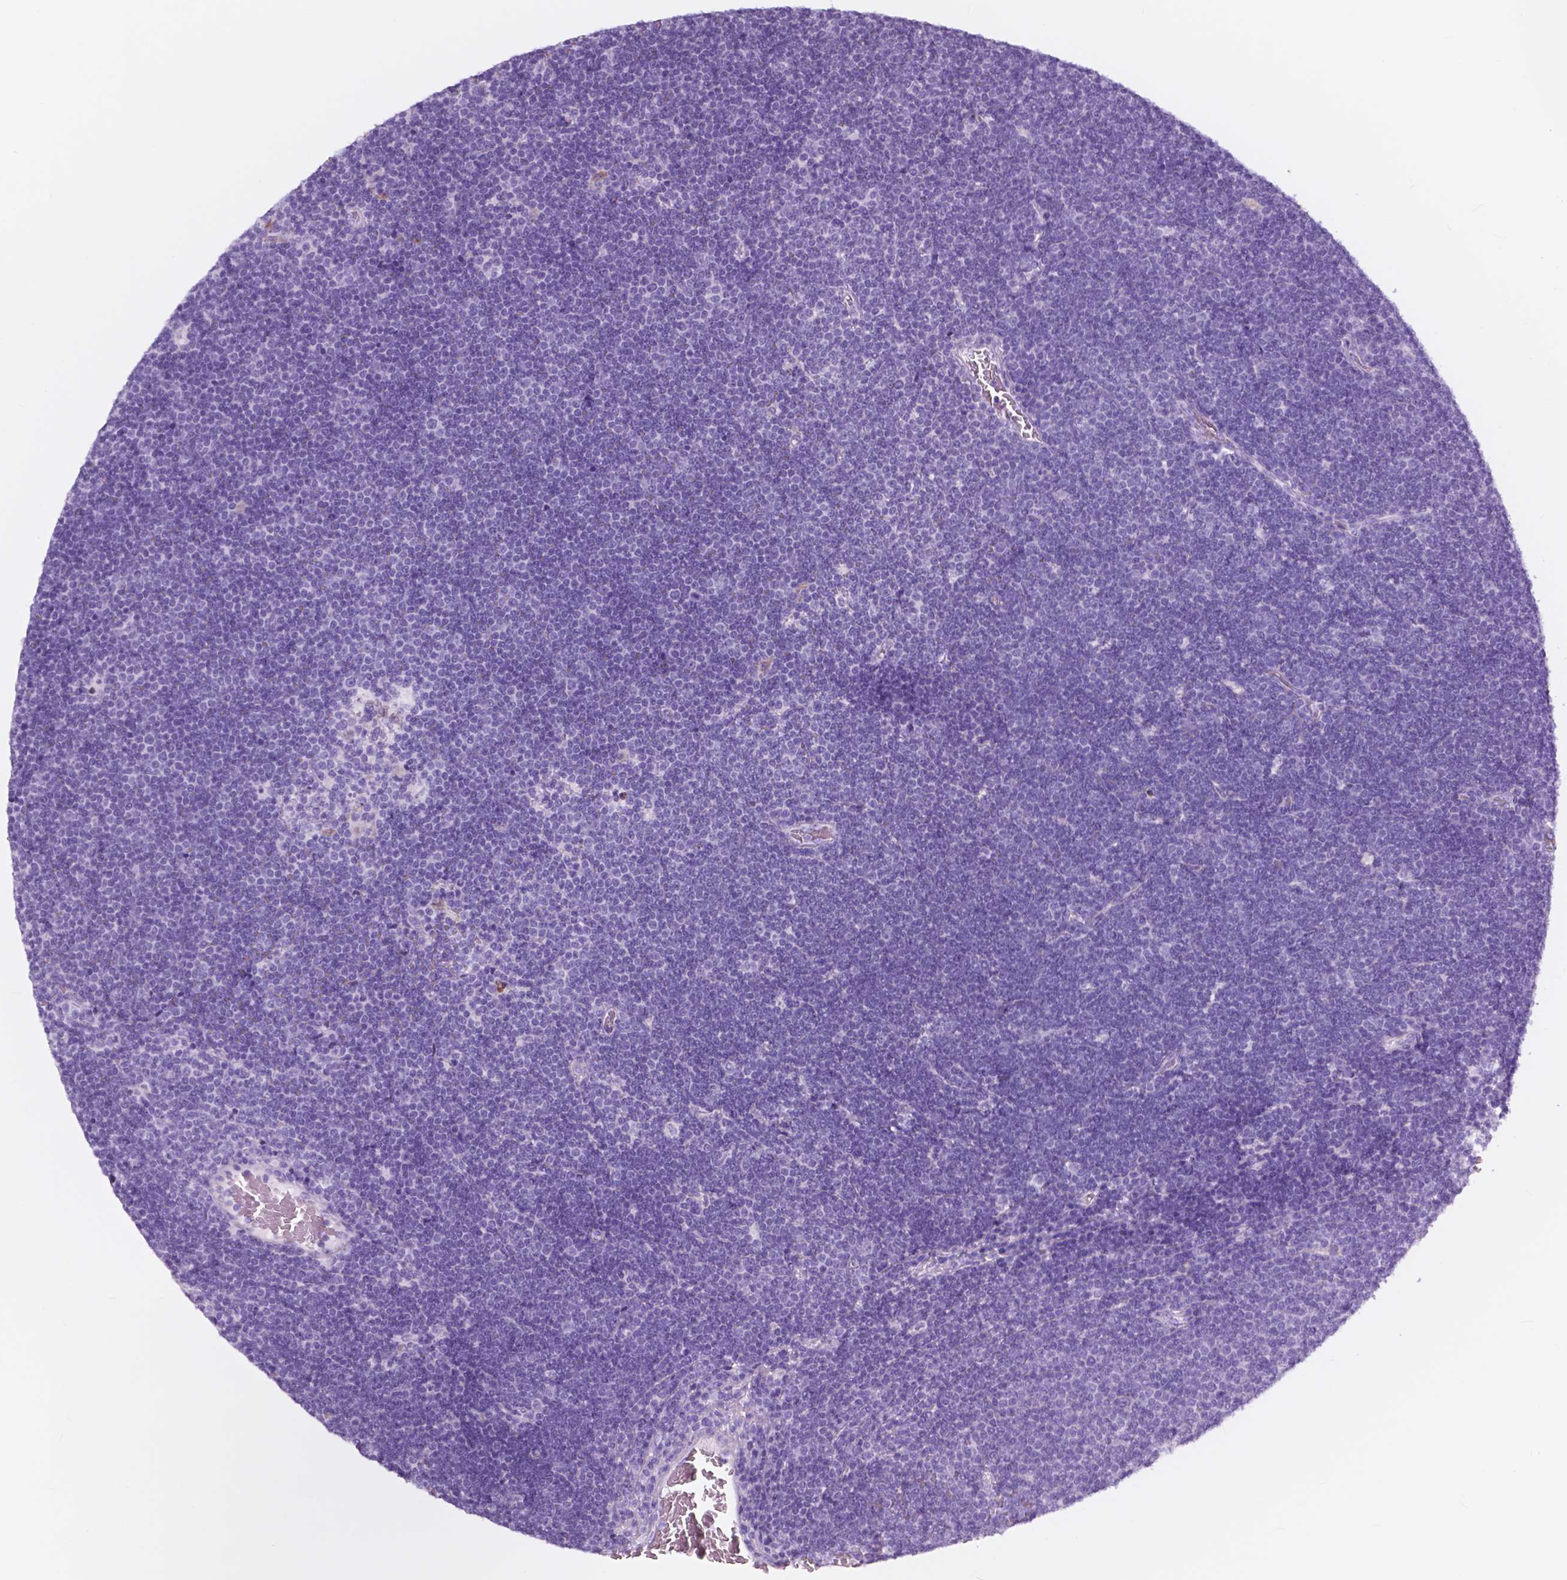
{"staining": {"intensity": "negative", "quantity": "none", "location": "none"}, "tissue": "lymphoma", "cell_type": "Tumor cells", "image_type": "cancer", "snomed": [{"axis": "morphology", "description": "Malignant lymphoma, non-Hodgkin's type, Low grade"}, {"axis": "topography", "description": "Brain"}], "caption": "Immunohistochemistry photomicrograph of lymphoma stained for a protein (brown), which displays no staining in tumor cells.", "gene": "FXYD2", "patient": {"sex": "female", "age": 66}}